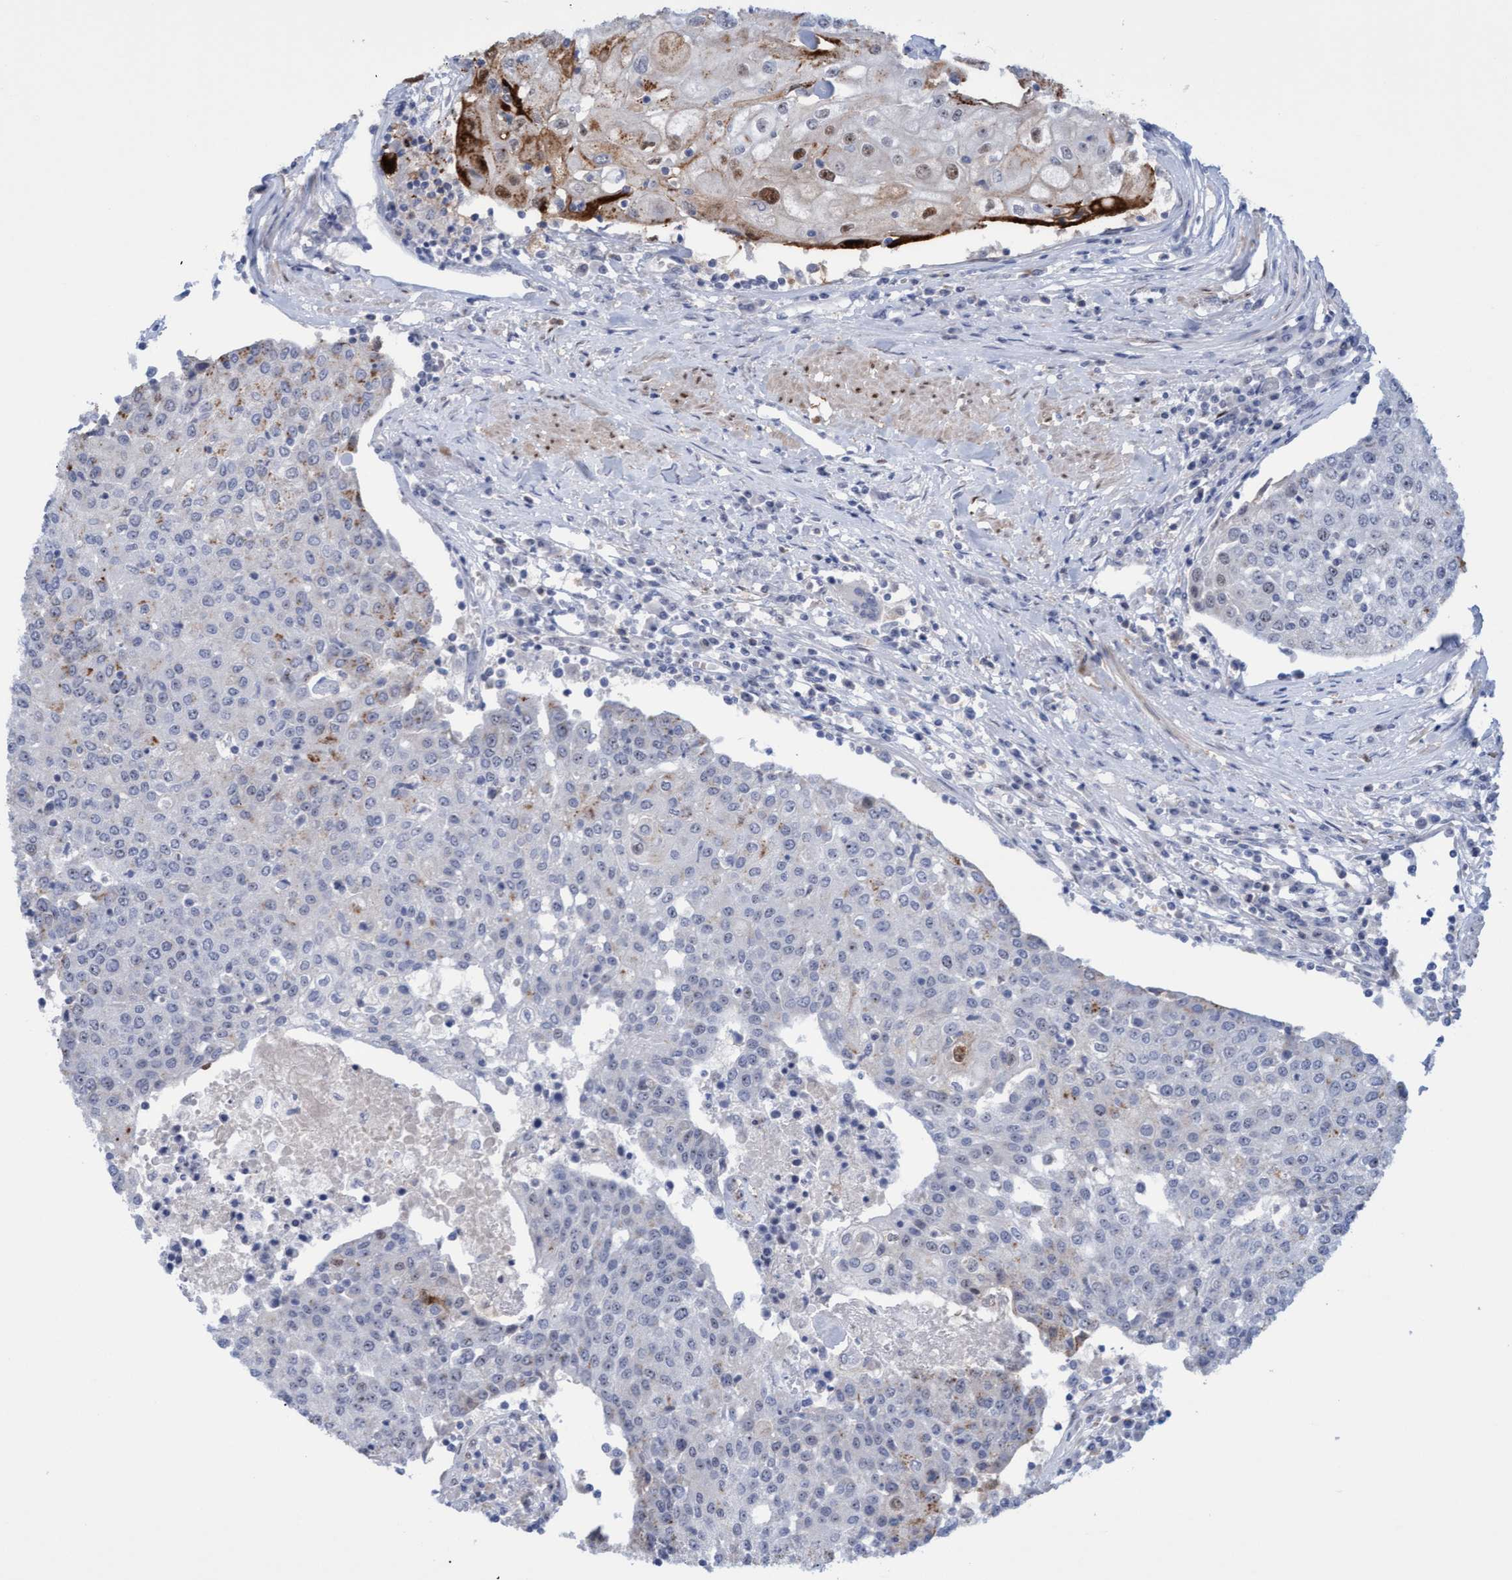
{"staining": {"intensity": "negative", "quantity": "none", "location": "none"}, "tissue": "urothelial cancer", "cell_type": "Tumor cells", "image_type": "cancer", "snomed": [{"axis": "morphology", "description": "Urothelial carcinoma, High grade"}, {"axis": "topography", "description": "Urinary bladder"}], "caption": "This is an immunohistochemistry (IHC) image of human urothelial cancer. There is no positivity in tumor cells.", "gene": "PINX1", "patient": {"sex": "female", "age": 85}}